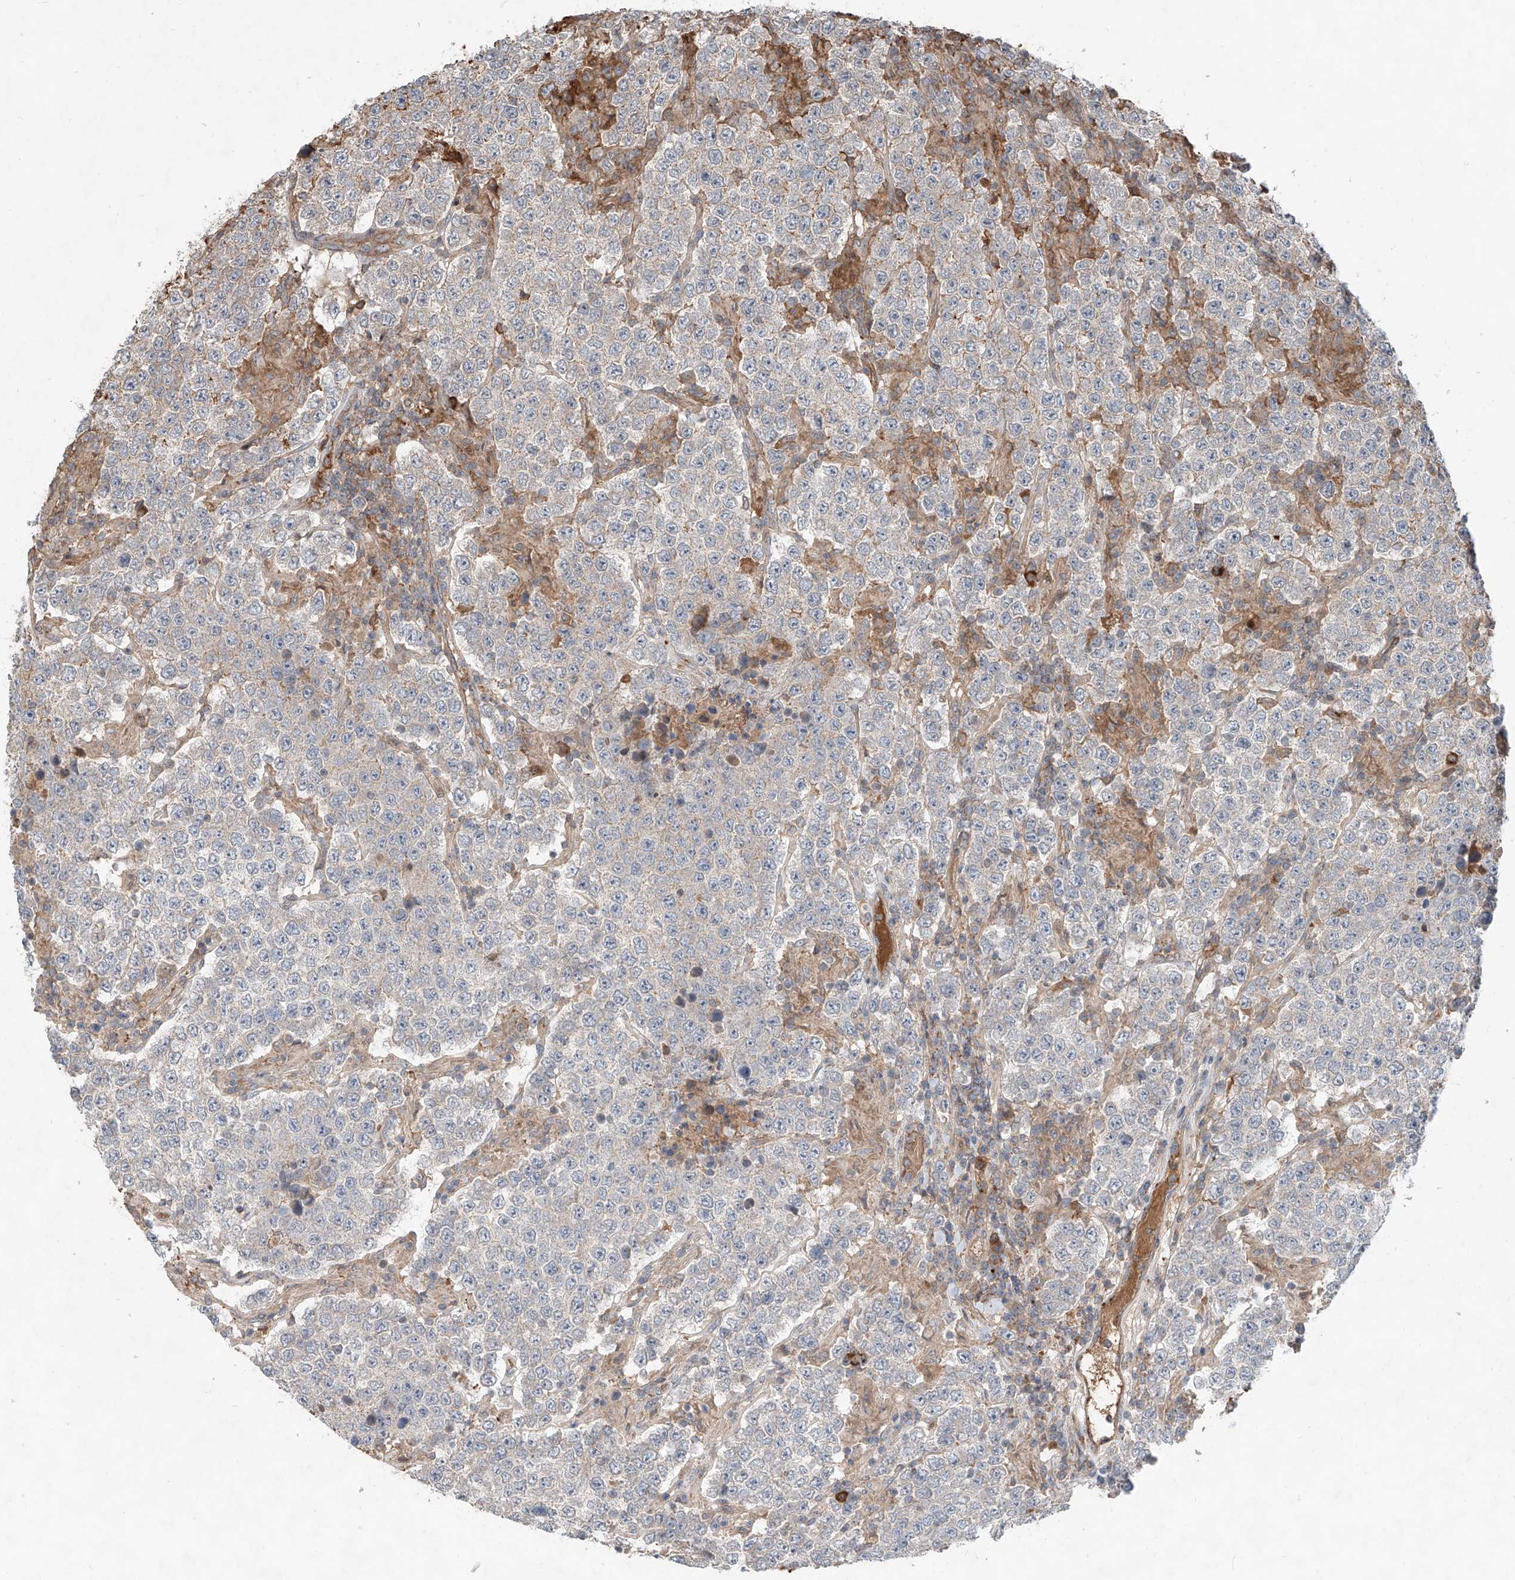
{"staining": {"intensity": "weak", "quantity": "25%-75%", "location": "cytoplasmic/membranous"}, "tissue": "testis cancer", "cell_type": "Tumor cells", "image_type": "cancer", "snomed": [{"axis": "morphology", "description": "Normal tissue, NOS"}, {"axis": "morphology", "description": "Urothelial carcinoma, High grade"}, {"axis": "morphology", "description": "Seminoma, NOS"}, {"axis": "morphology", "description": "Carcinoma, Embryonal, NOS"}, {"axis": "topography", "description": "Urinary bladder"}, {"axis": "topography", "description": "Testis"}], "caption": "The immunohistochemical stain shows weak cytoplasmic/membranous positivity in tumor cells of testis cancer tissue. (DAB IHC with brightfield microscopy, high magnification).", "gene": "ADAM23", "patient": {"sex": "male", "age": 41}}